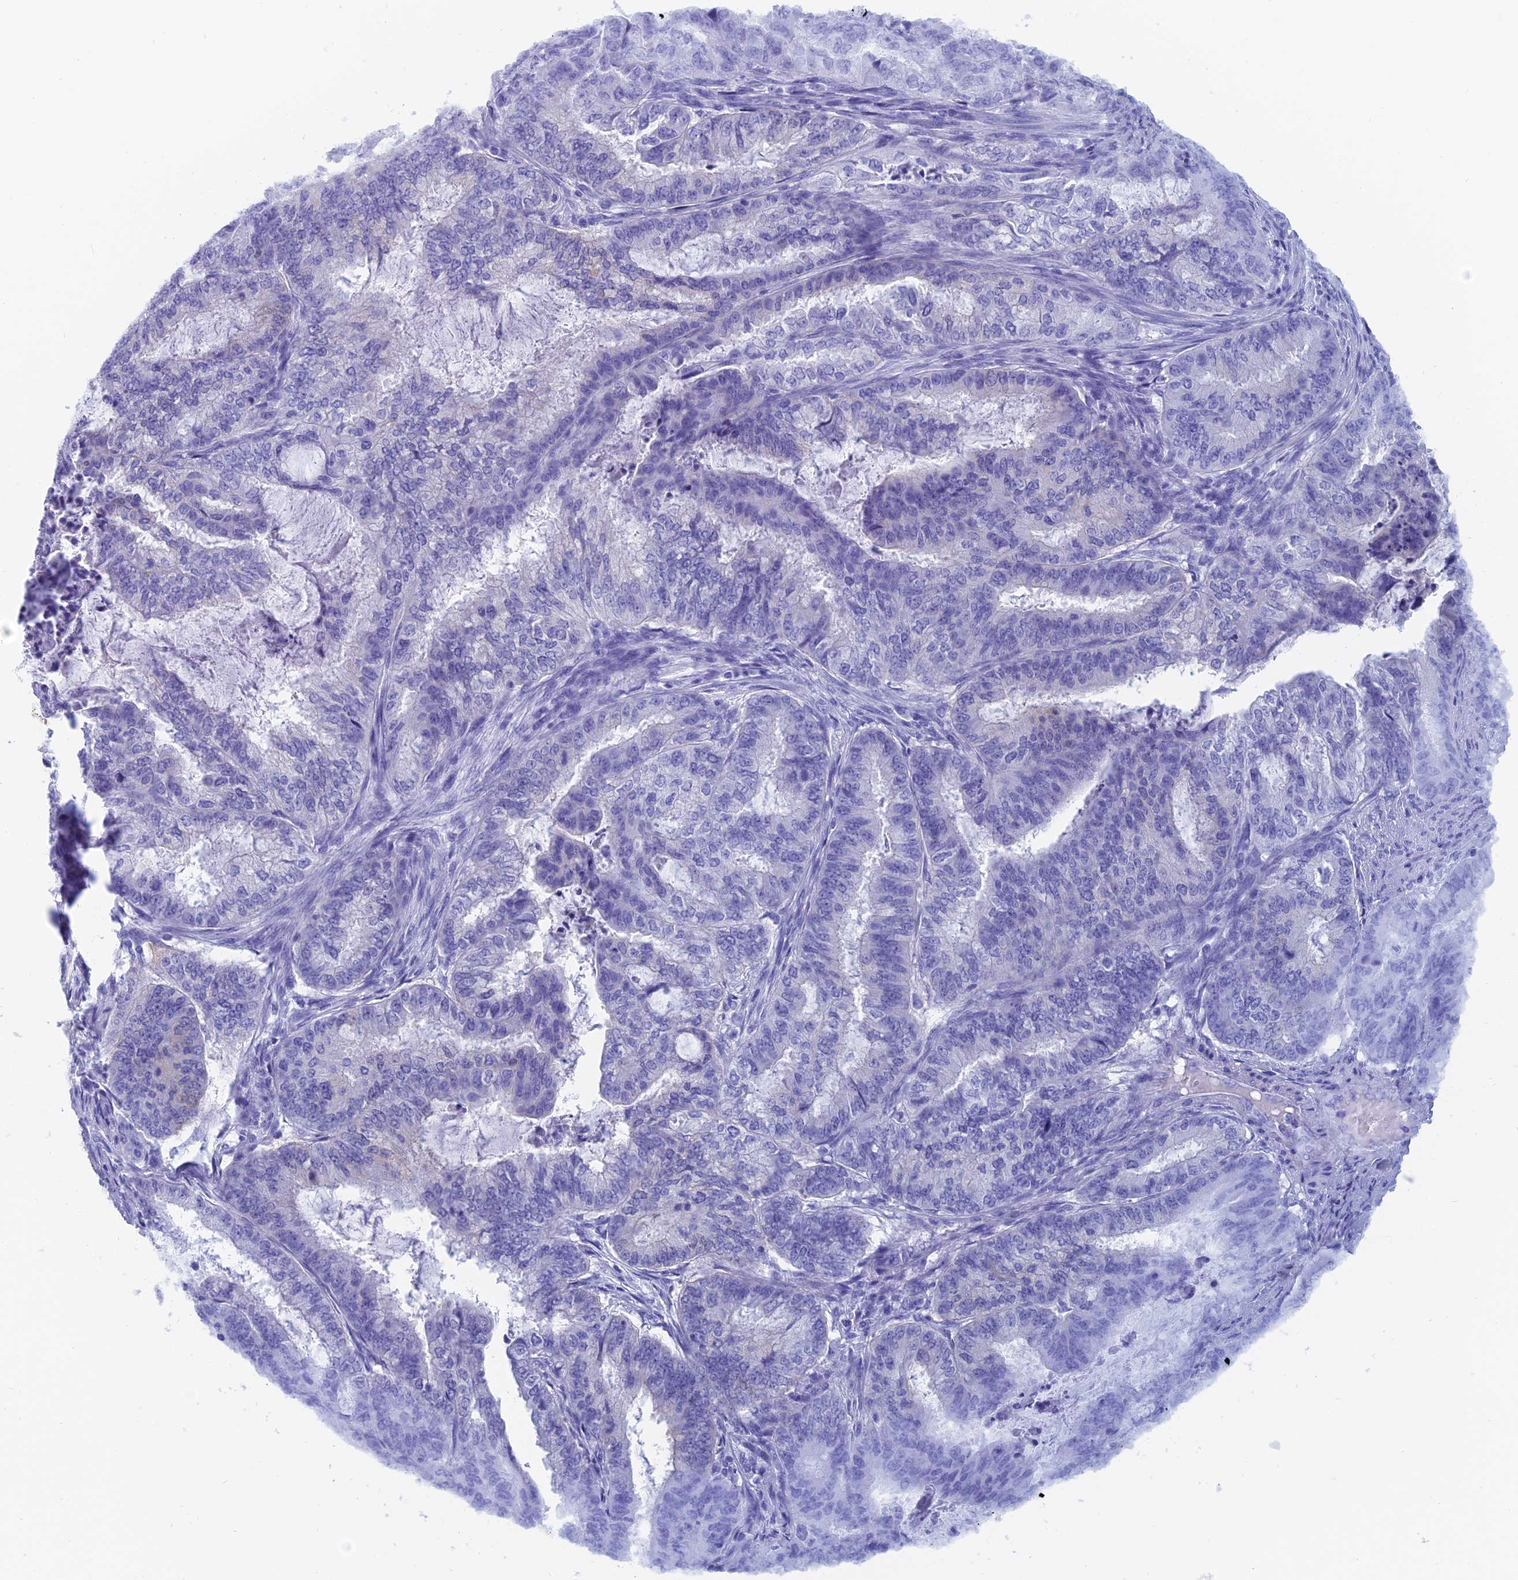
{"staining": {"intensity": "negative", "quantity": "none", "location": "none"}, "tissue": "endometrial cancer", "cell_type": "Tumor cells", "image_type": "cancer", "snomed": [{"axis": "morphology", "description": "Adenocarcinoma, NOS"}, {"axis": "topography", "description": "Endometrium"}], "caption": "DAB immunohistochemical staining of human endometrial adenocarcinoma exhibits no significant positivity in tumor cells.", "gene": "CAPS", "patient": {"sex": "female", "age": 51}}